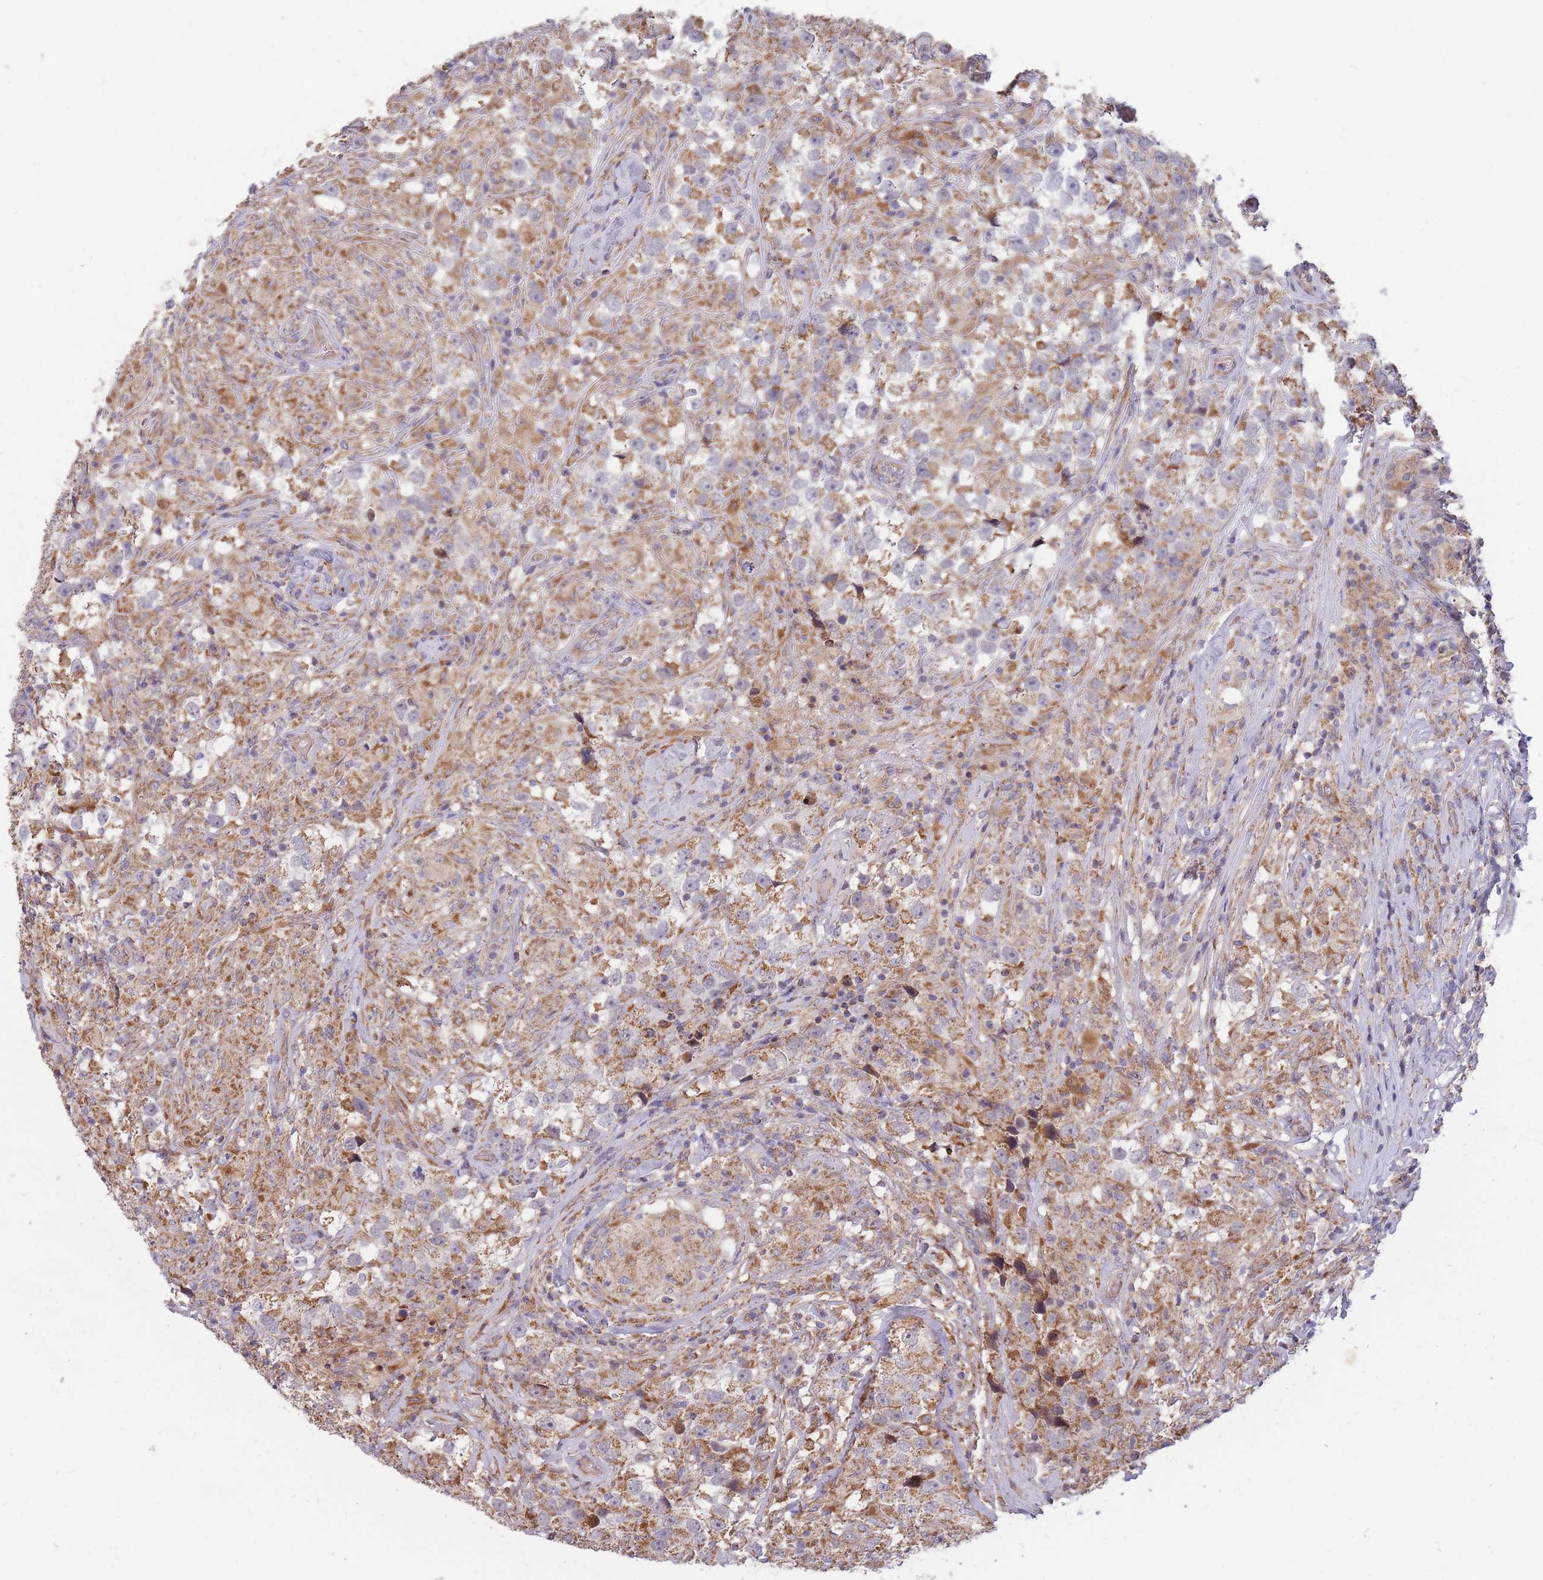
{"staining": {"intensity": "moderate", "quantity": ">75%", "location": "cytoplasmic/membranous"}, "tissue": "testis cancer", "cell_type": "Tumor cells", "image_type": "cancer", "snomed": [{"axis": "morphology", "description": "Seminoma, NOS"}, {"axis": "topography", "description": "Testis"}], "caption": "This micrograph demonstrates immunohistochemistry (IHC) staining of human testis seminoma, with medium moderate cytoplasmic/membranous expression in approximately >75% of tumor cells.", "gene": "PTPMT1", "patient": {"sex": "male", "age": 46}}